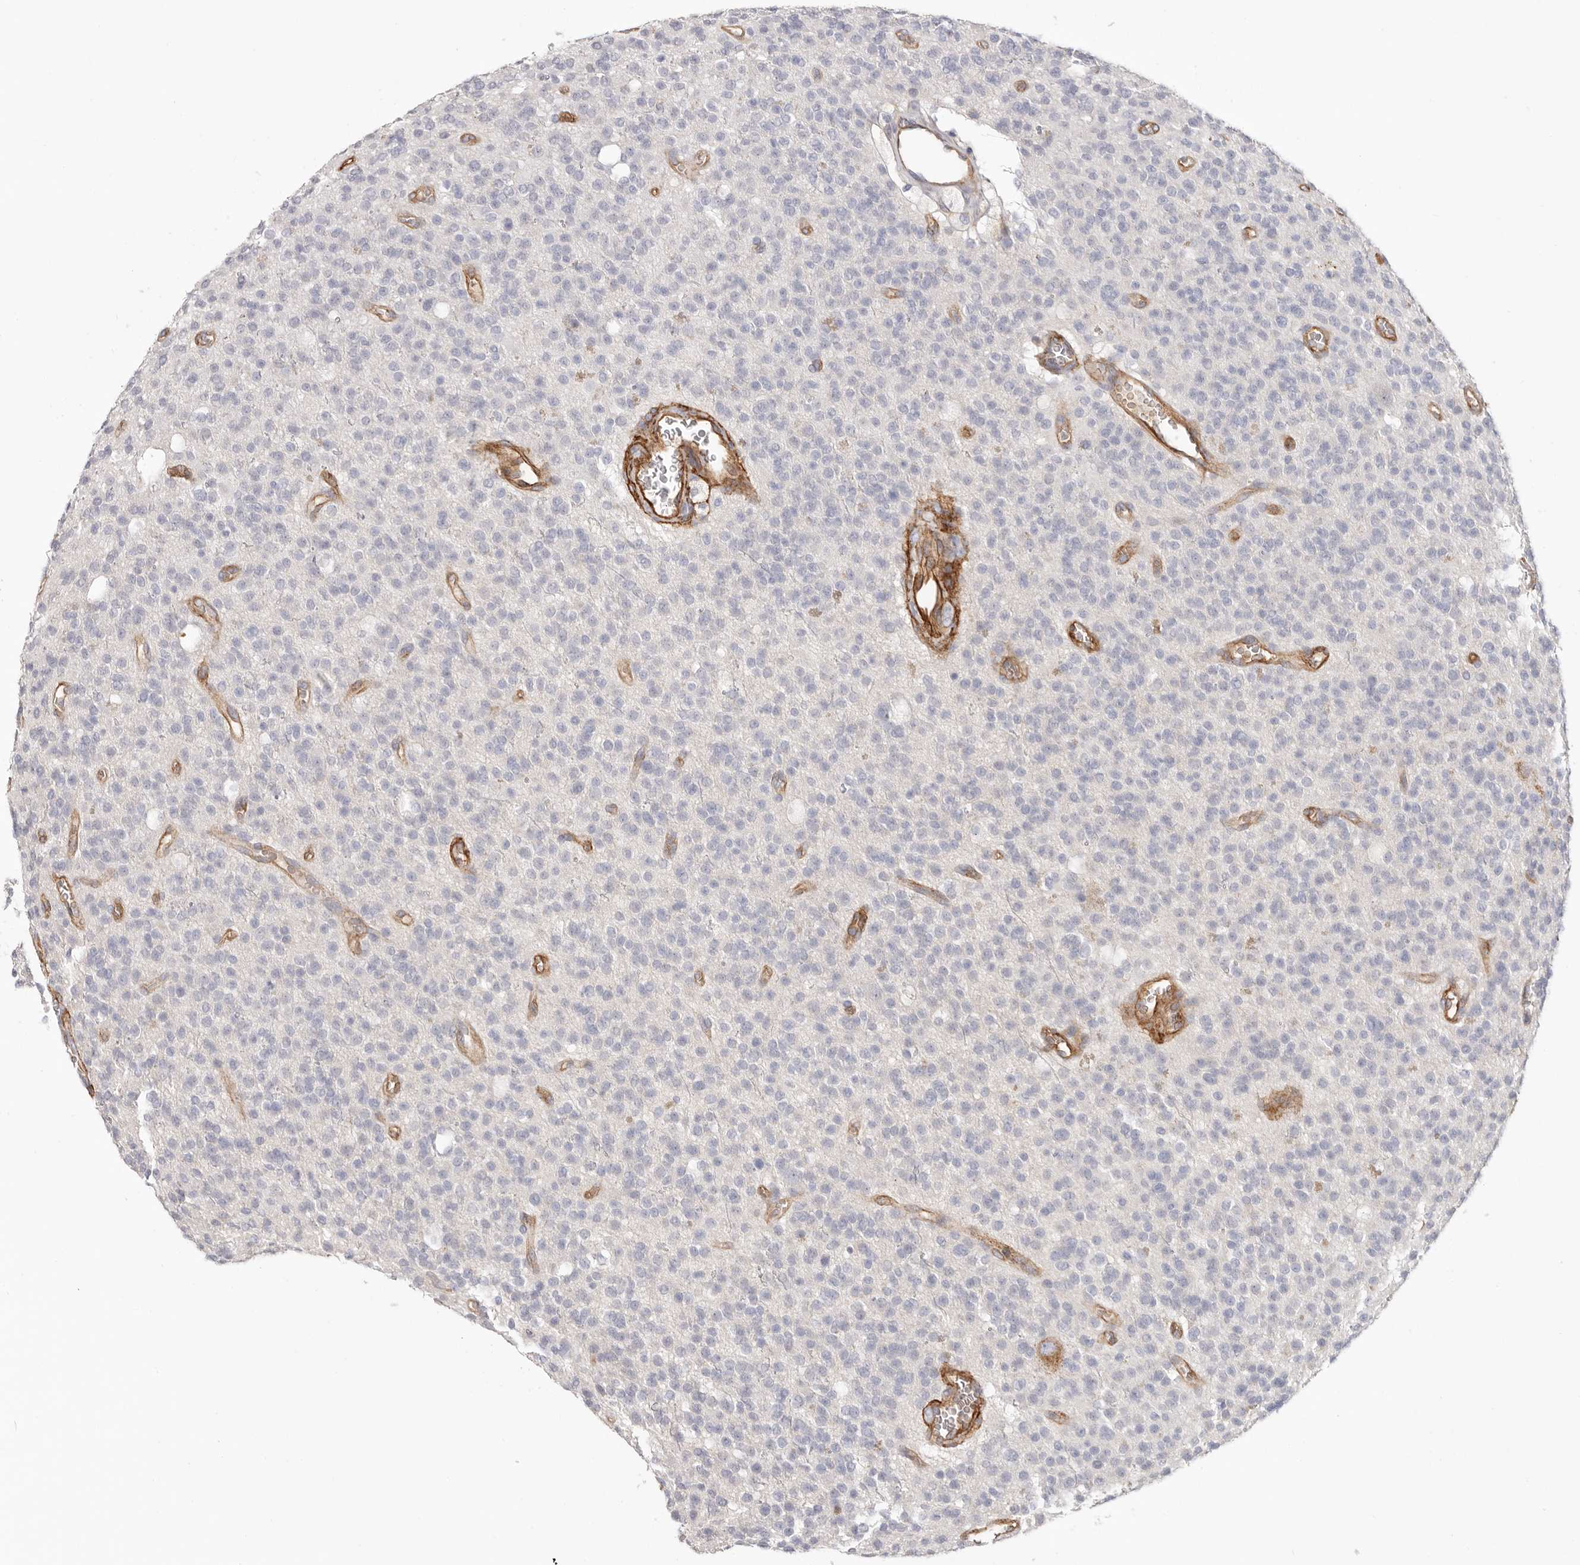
{"staining": {"intensity": "negative", "quantity": "none", "location": "none"}, "tissue": "glioma", "cell_type": "Tumor cells", "image_type": "cancer", "snomed": [{"axis": "morphology", "description": "Glioma, malignant, High grade"}, {"axis": "topography", "description": "Brain"}], "caption": "The immunohistochemistry image has no significant expression in tumor cells of glioma tissue.", "gene": "LRRC66", "patient": {"sex": "male", "age": 34}}